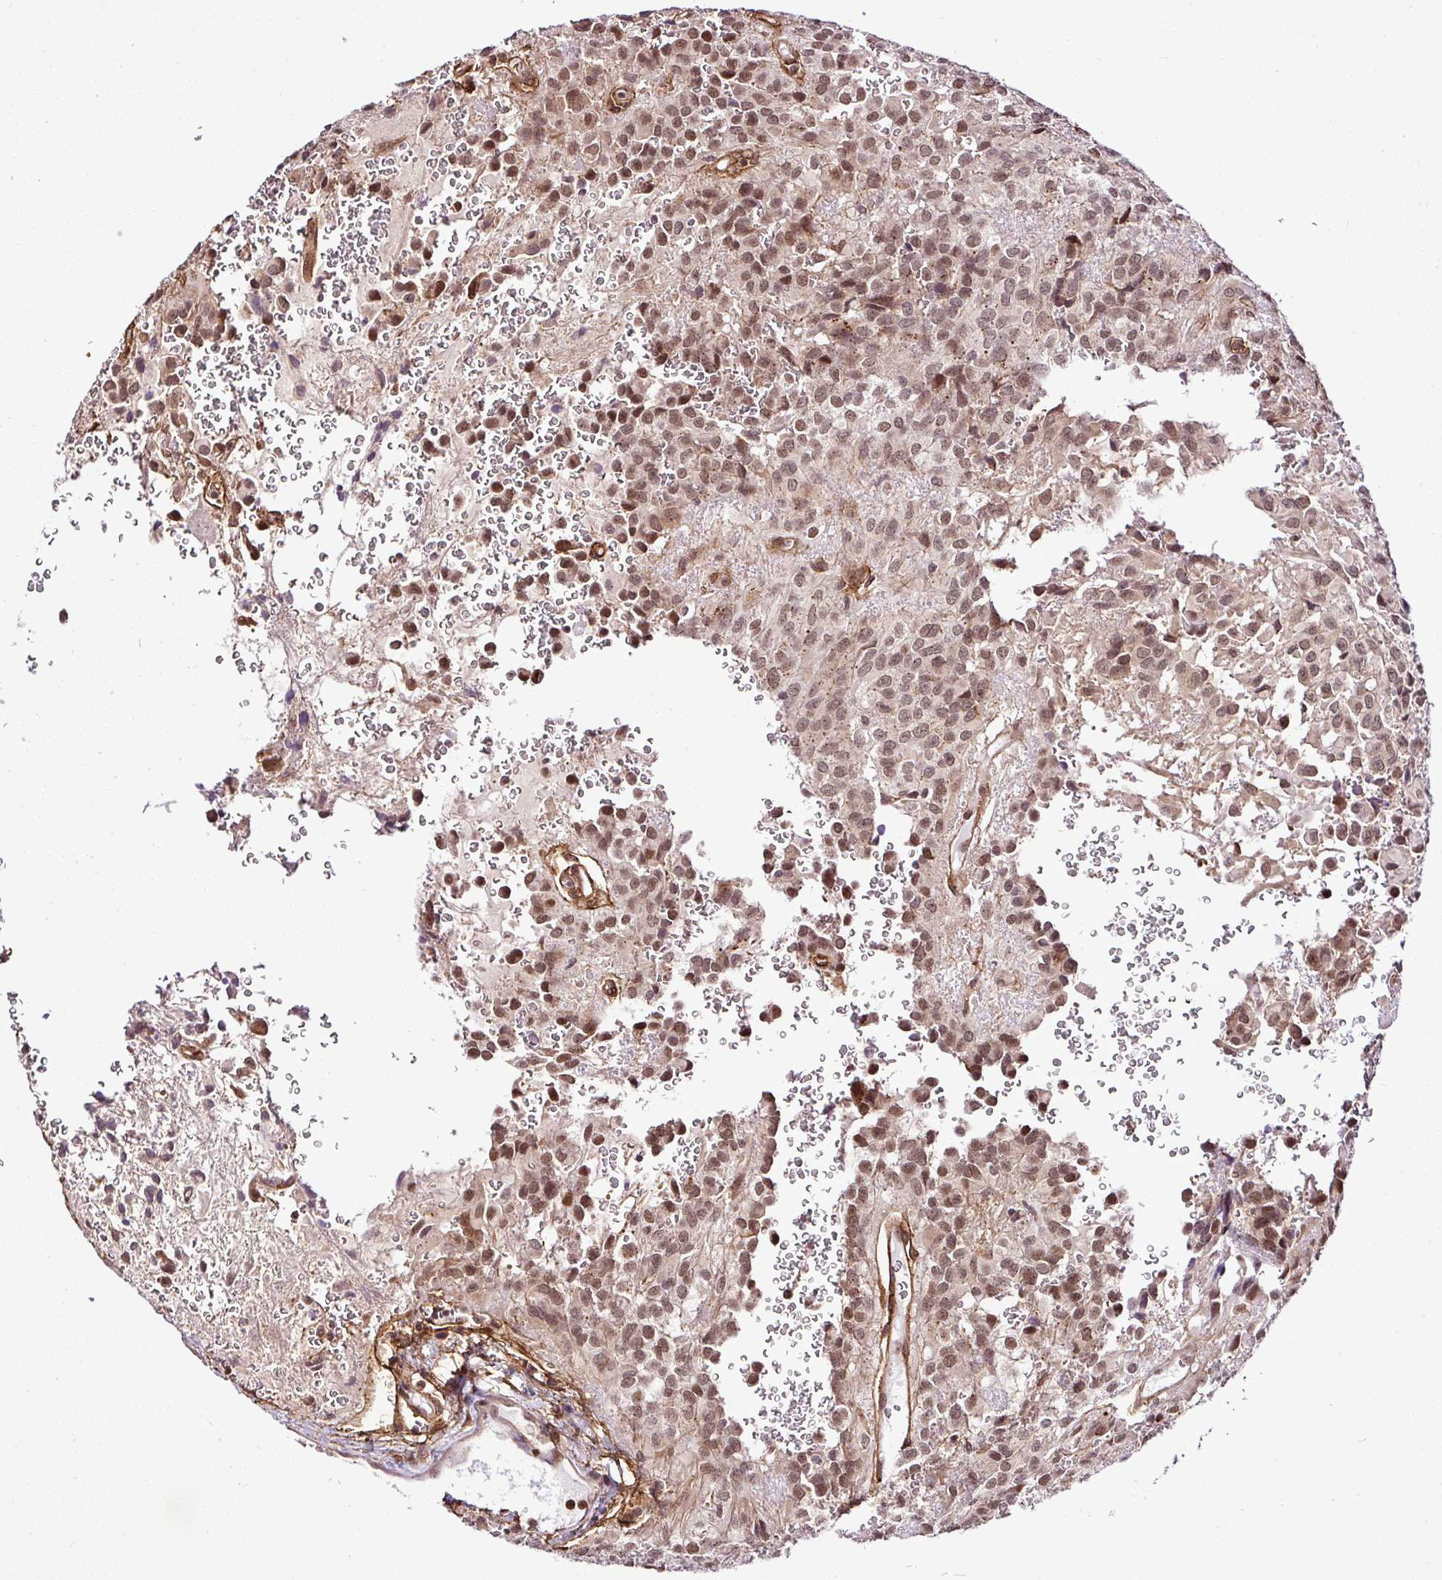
{"staining": {"intensity": "moderate", "quantity": ">75%", "location": "nuclear"}, "tissue": "glioma", "cell_type": "Tumor cells", "image_type": "cancer", "snomed": [{"axis": "morphology", "description": "Glioma, malignant, Low grade"}, {"axis": "topography", "description": "Brain"}], "caption": "Moderate nuclear staining for a protein is seen in approximately >75% of tumor cells of glioma using IHC.", "gene": "FAM153A", "patient": {"sex": "male", "age": 56}}